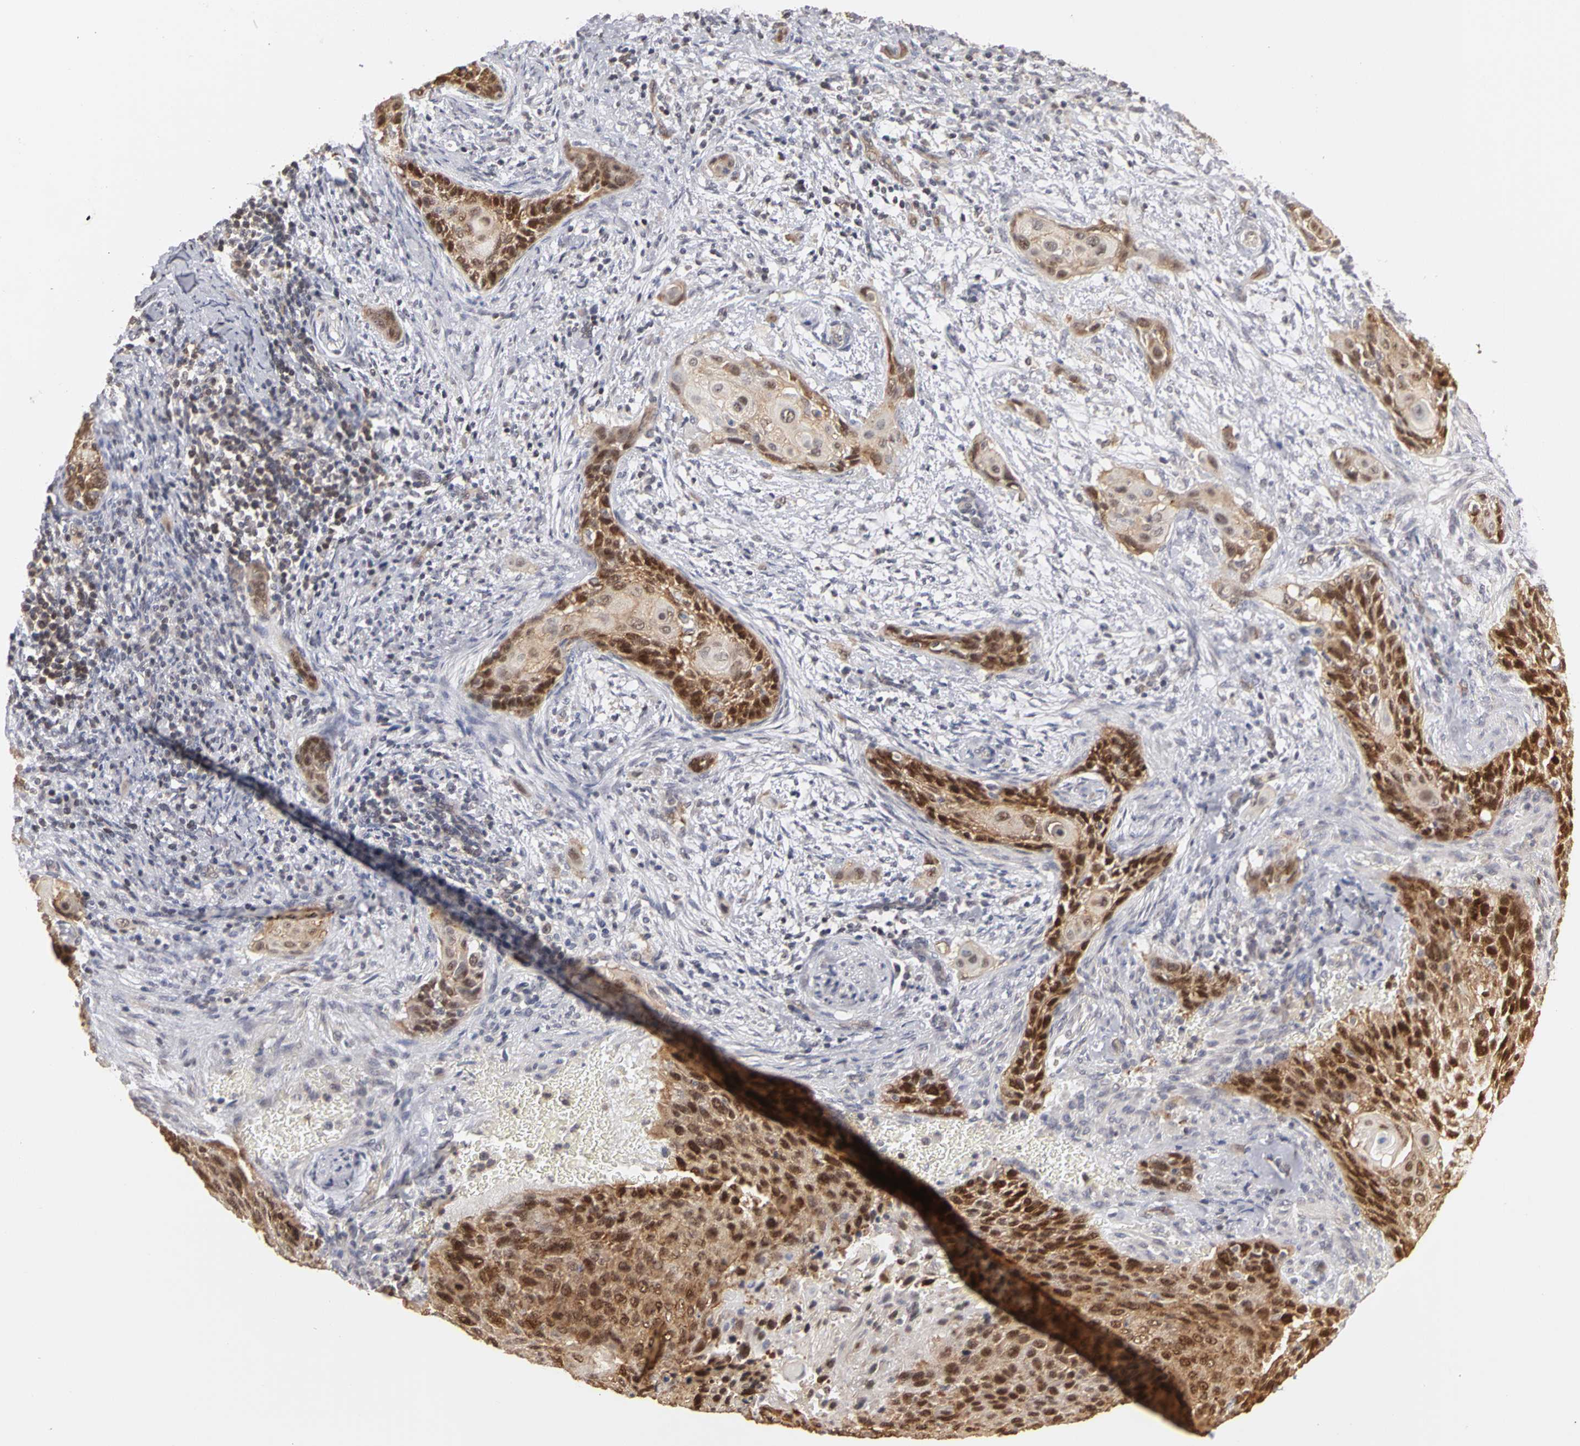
{"staining": {"intensity": "moderate", "quantity": ">75%", "location": "cytoplasmic/membranous,nuclear"}, "tissue": "cervical cancer", "cell_type": "Tumor cells", "image_type": "cancer", "snomed": [{"axis": "morphology", "description": "Squamous cell carcinoma, NOS"}, {"axis": "topography", "description": "Cervix"}], "caption": "Moderate cytoplasmic/membranous and nuclear protein positivity is appreciated in about >75% of tumor cells in squamous cell carcinoma (cervical).", "gene": "PLEKHA1", "patient": {"sex": "female", "age": 33}}